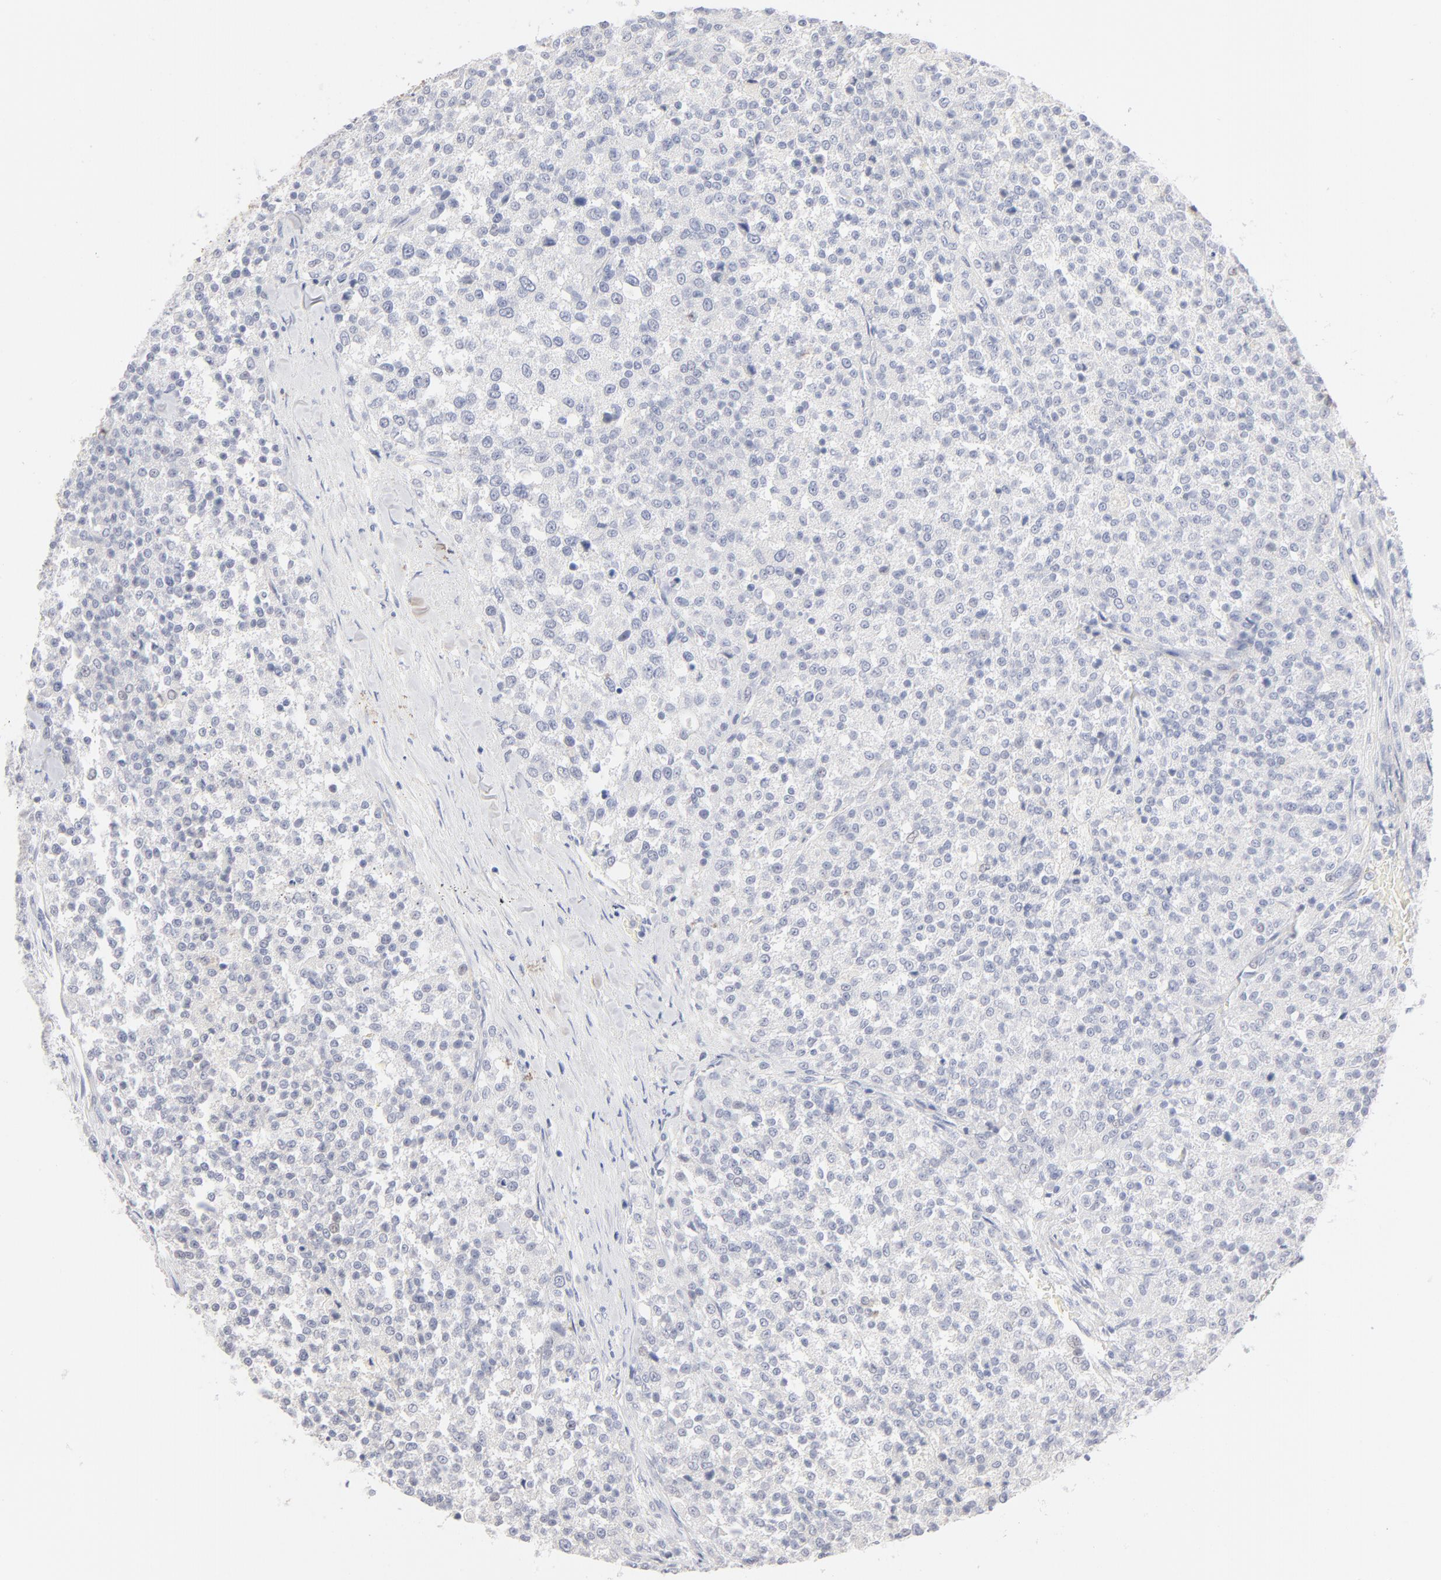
{"staining": {"intensity": "negative", "quantity": "none", "location": "none"}, "tissue": "testis cancer", "cell_type": "Tumor cells", "image_type": "cancer", "snomed": [{"axis": "morphology", "description": "Seminoma, NOS"}, {"axis": "topography", "description": "Testis"}], "caption": "Immunohistochemical staining of human testis cancer displays no significant positivity in tumor cells.", "gene": "ONECUT1", "patient": {"sex": "male", "age": 59}}